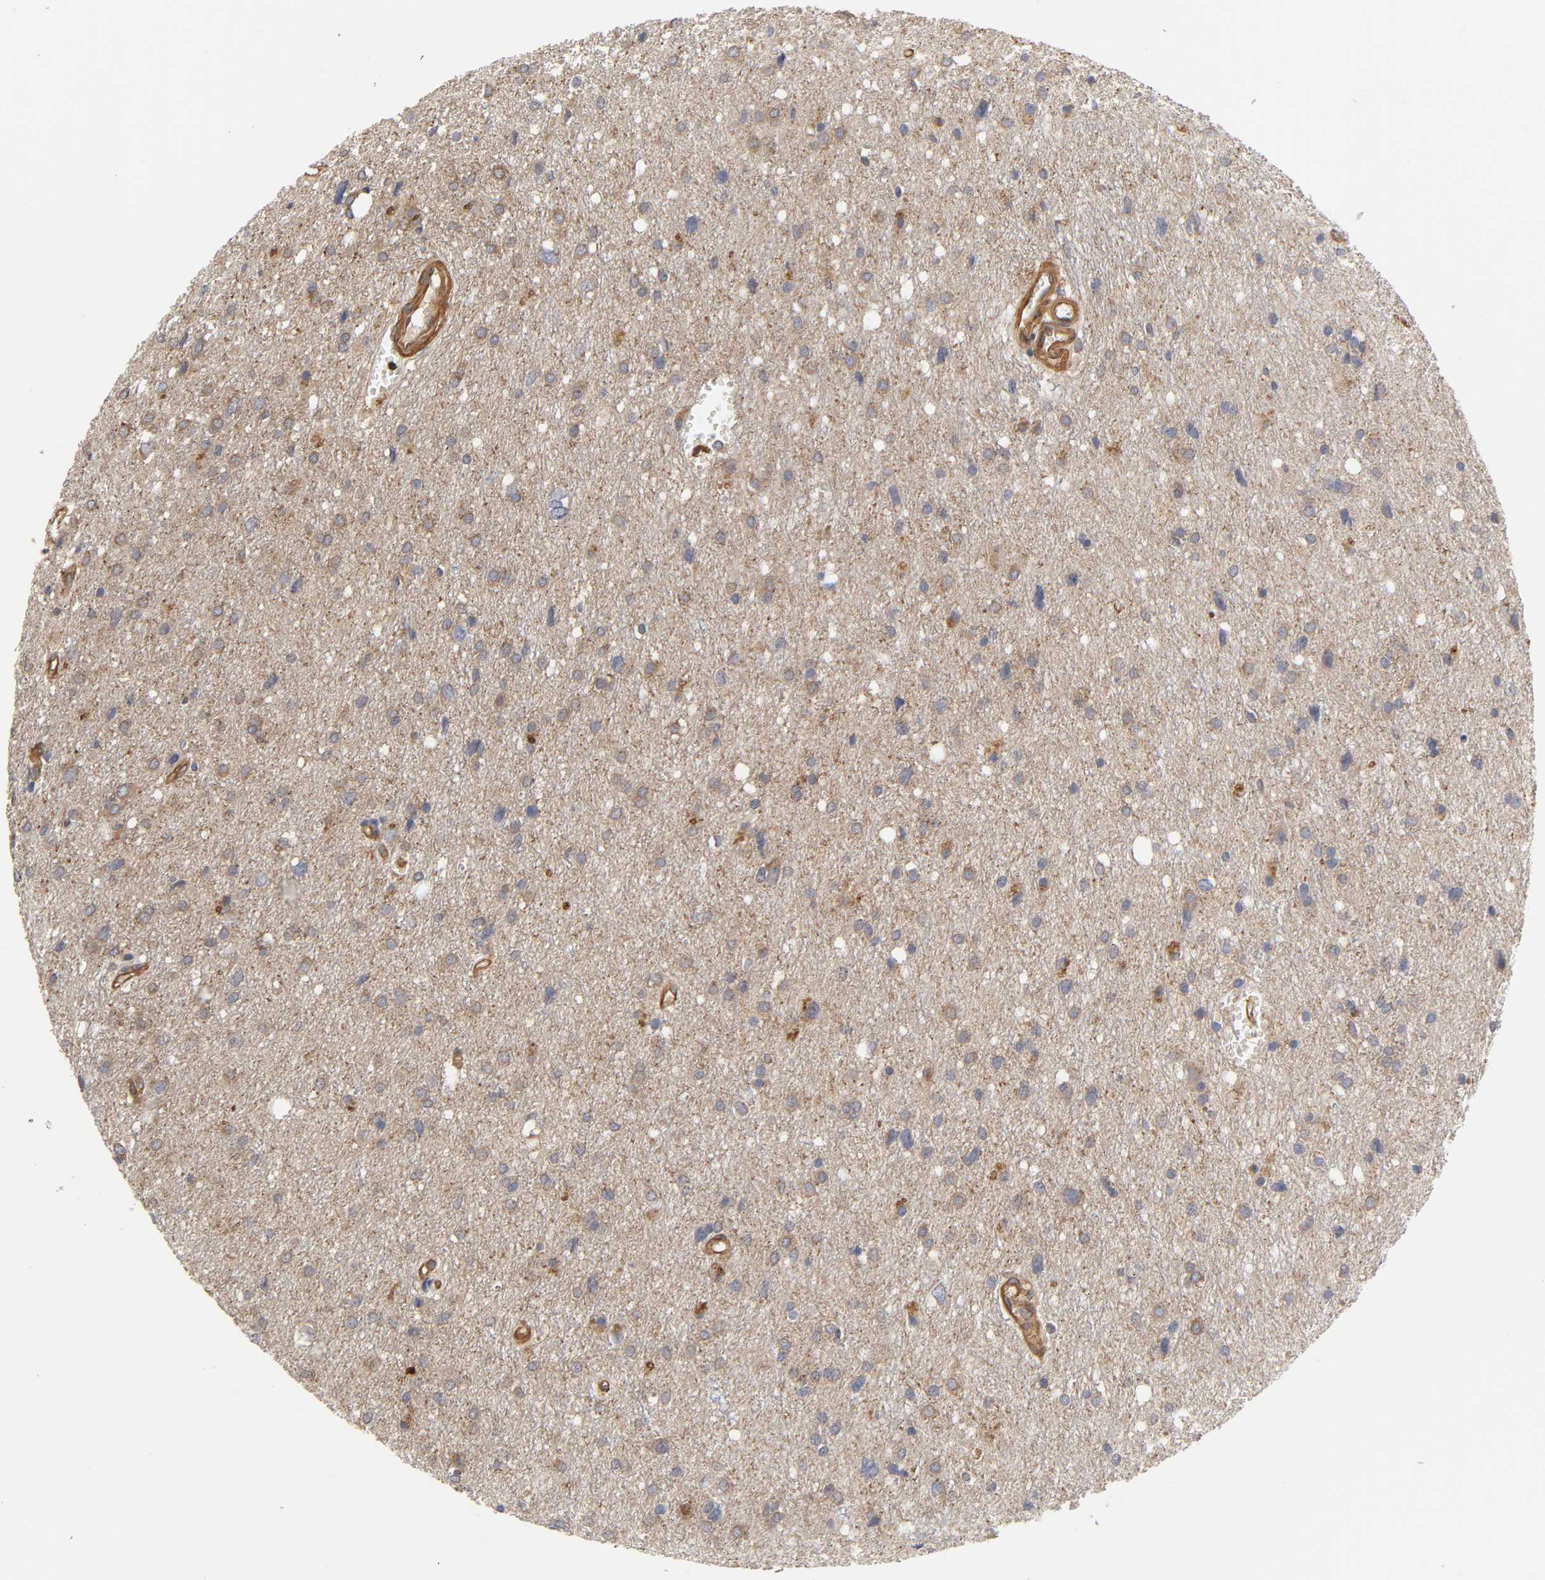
{"staining": {"intensity": "weak", "quantity": "25%-75%", "location": "cytoplasmic/membranous"}, "tissue": "glioma", "cell_type": "Tumor cells", "image_type": "cancer", "snomed": [{"axis": "morphology", "description": "Glioma, malignant, High grade"}, {"axis": "topography", "description": "Brain"}], "caption": "Immunohistochemistry image of neoplastic tissue: malignant high-grade glioma stained using immunohistochemistry (IHC) reveals low levels of weak protein expression localized specifically in the cytoplasmic/membranous of tumor cells, appearing as a cytoplasmic/membranous brown color.", "gene": "LAMTOR2", "patient": {"sex": "female", "age": 59}}